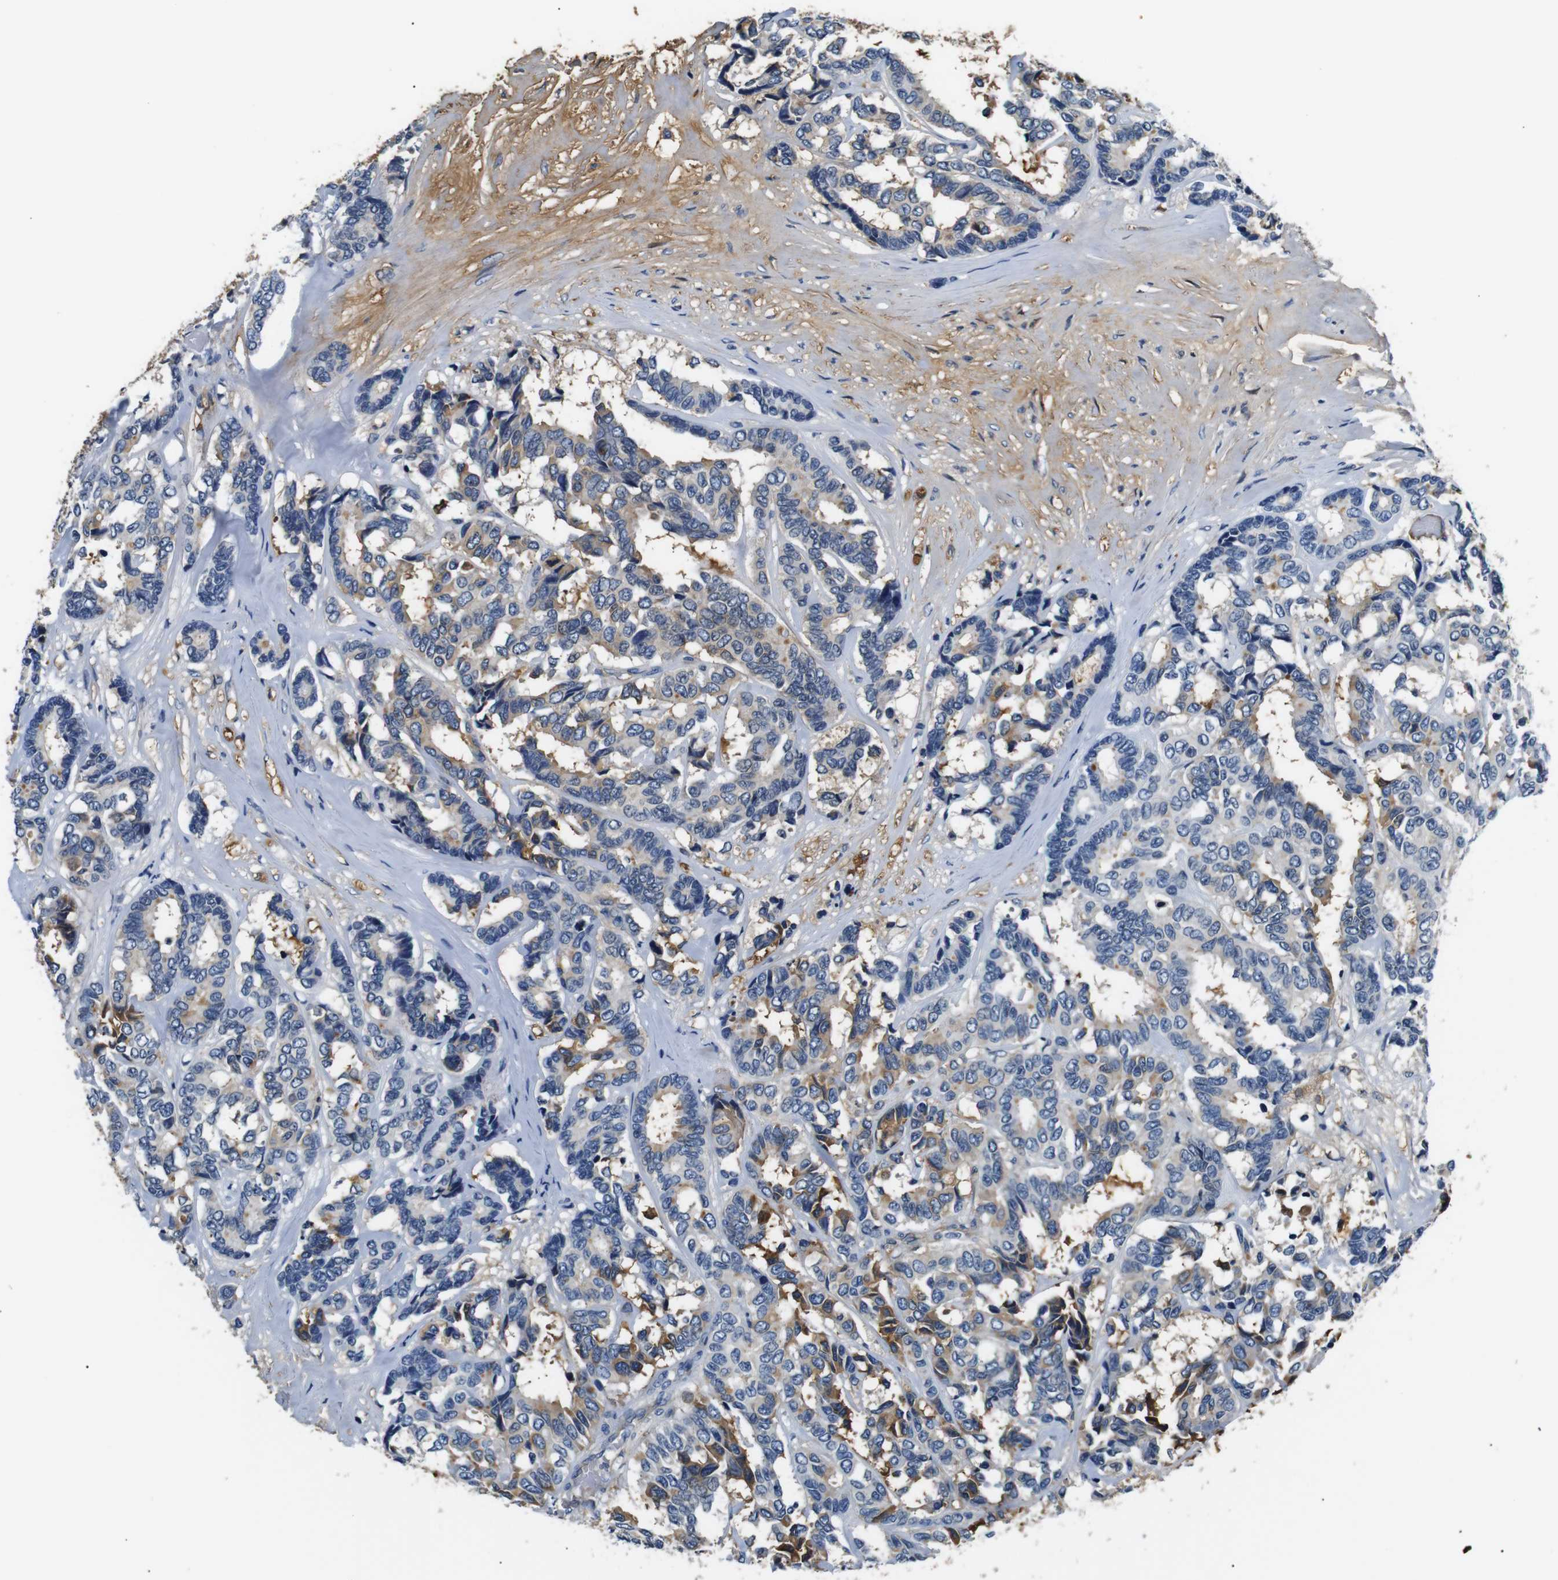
{"staining": {"intensity": "weak", "quantity": "<25%", "location": "cytoplasmic/membranous"}, "tissue": "breast cancer", "cell_type": "Tumor cells", "image_type": "cancer", "snomed": [{"axis": "morphology", "description": "Duct carcinoma"}, {"axis": "topography", "description": "Breast"}], "caption": "IHC histopathology image of neoplastic tissue: human invasive ductal carcinoma (breast) stained with DAB (3,3'-diaminobenzidine) displays no significant protein staining in tumor cells.", "gene": "LHCGR", "patient": {"sex": "female", "age": 87}}